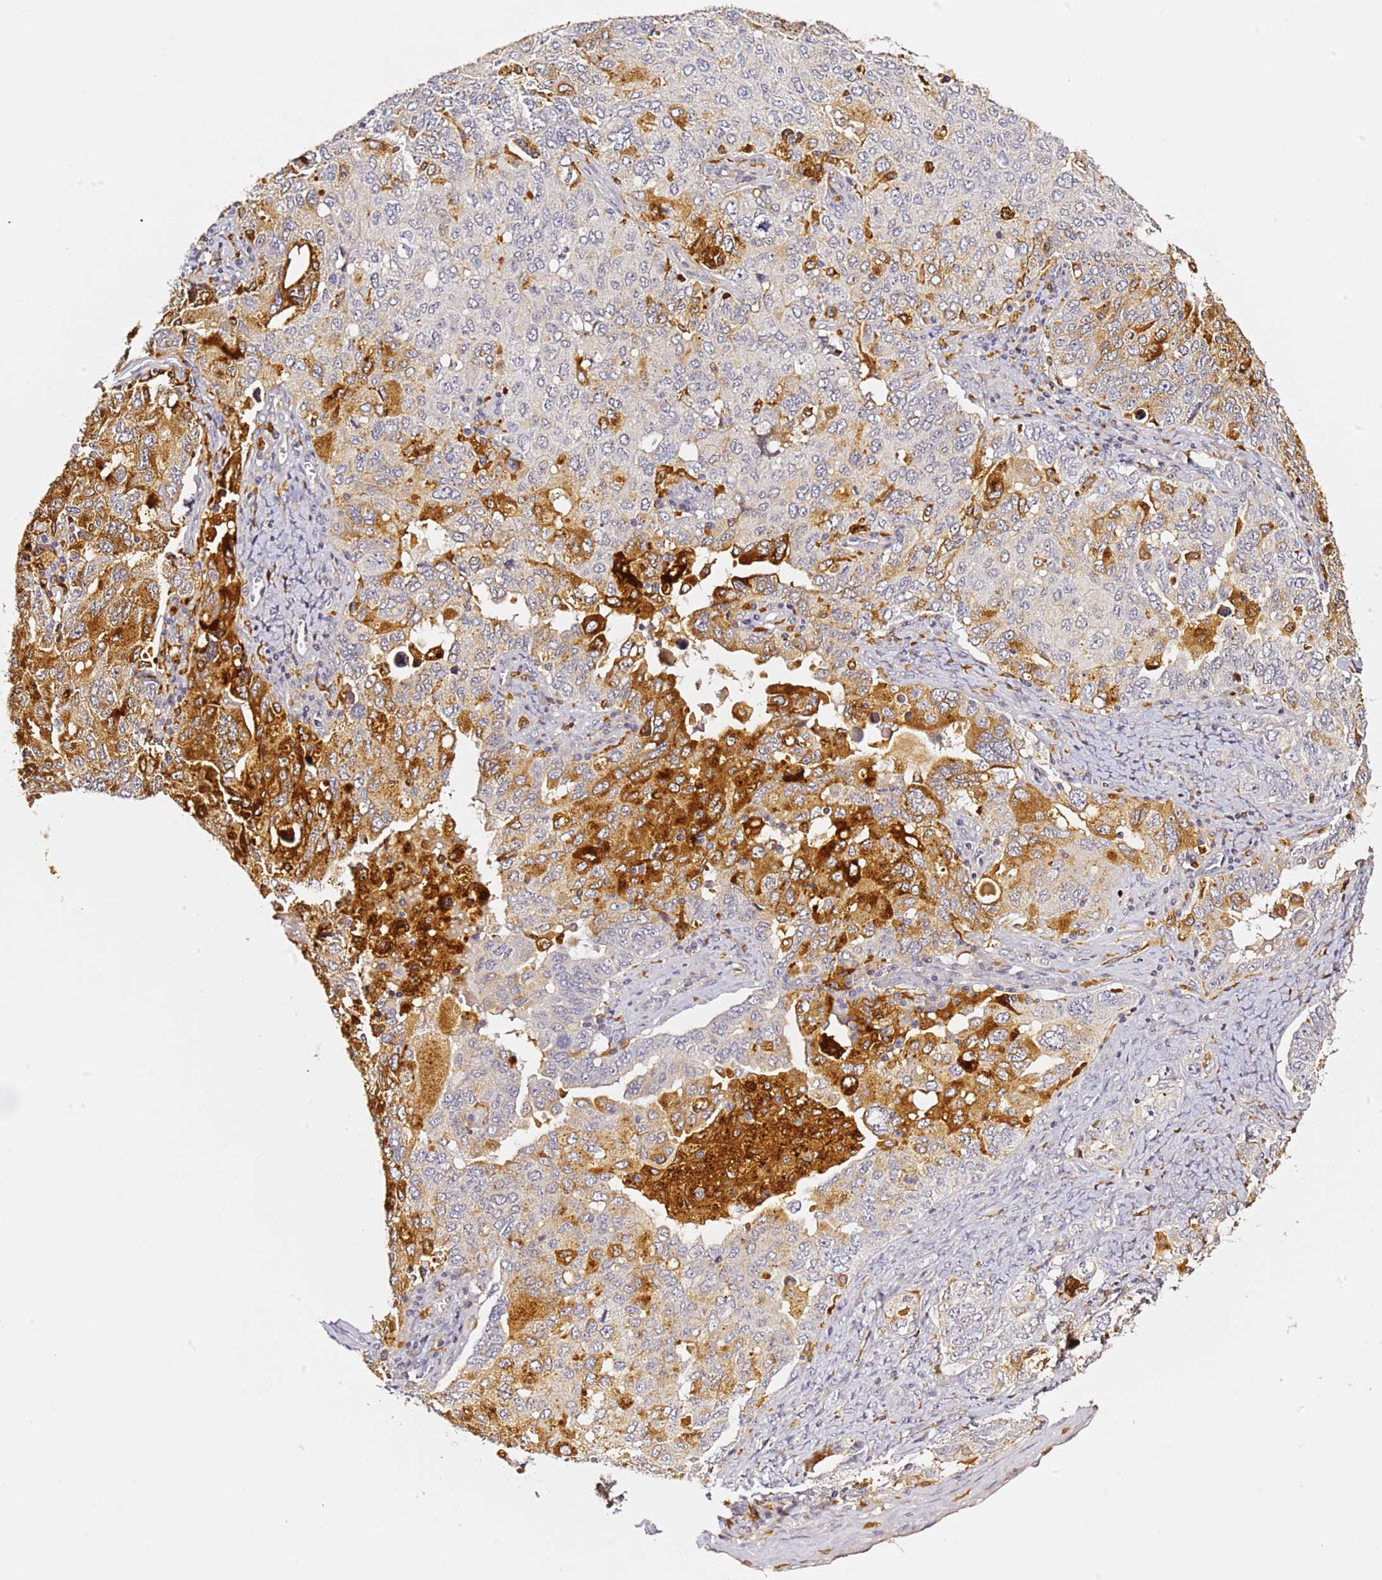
{"staining": {"intensity": "strong", "quantity": "25%-75%", "location": "cytoplasmic/membranous"}, "tissue": "ovarian cancer", "cell_type": "Tumor cells", "image_type": "cancer", "snomed": [{"axis": "morphology", "description": "Carcinoma, endometroid"}, {"axis": "topography", "description": "Ovary"}], "caption": "Immunohistochemistry (IHC) (DAB) staining of human ovarian endometroid carcinoma demonstrates strong cytoplasmic/membranous protein expression in approximately 25%-75% of tumor cells. The protein of interest is stained brown, and the nuclei are stained in blue (DAB (3,3'-diaminobenzidine) IHC with brightfield microscopy, high magnification).", "gene": "IL4I1", "patient": {"sex": "female", "age": 62}}